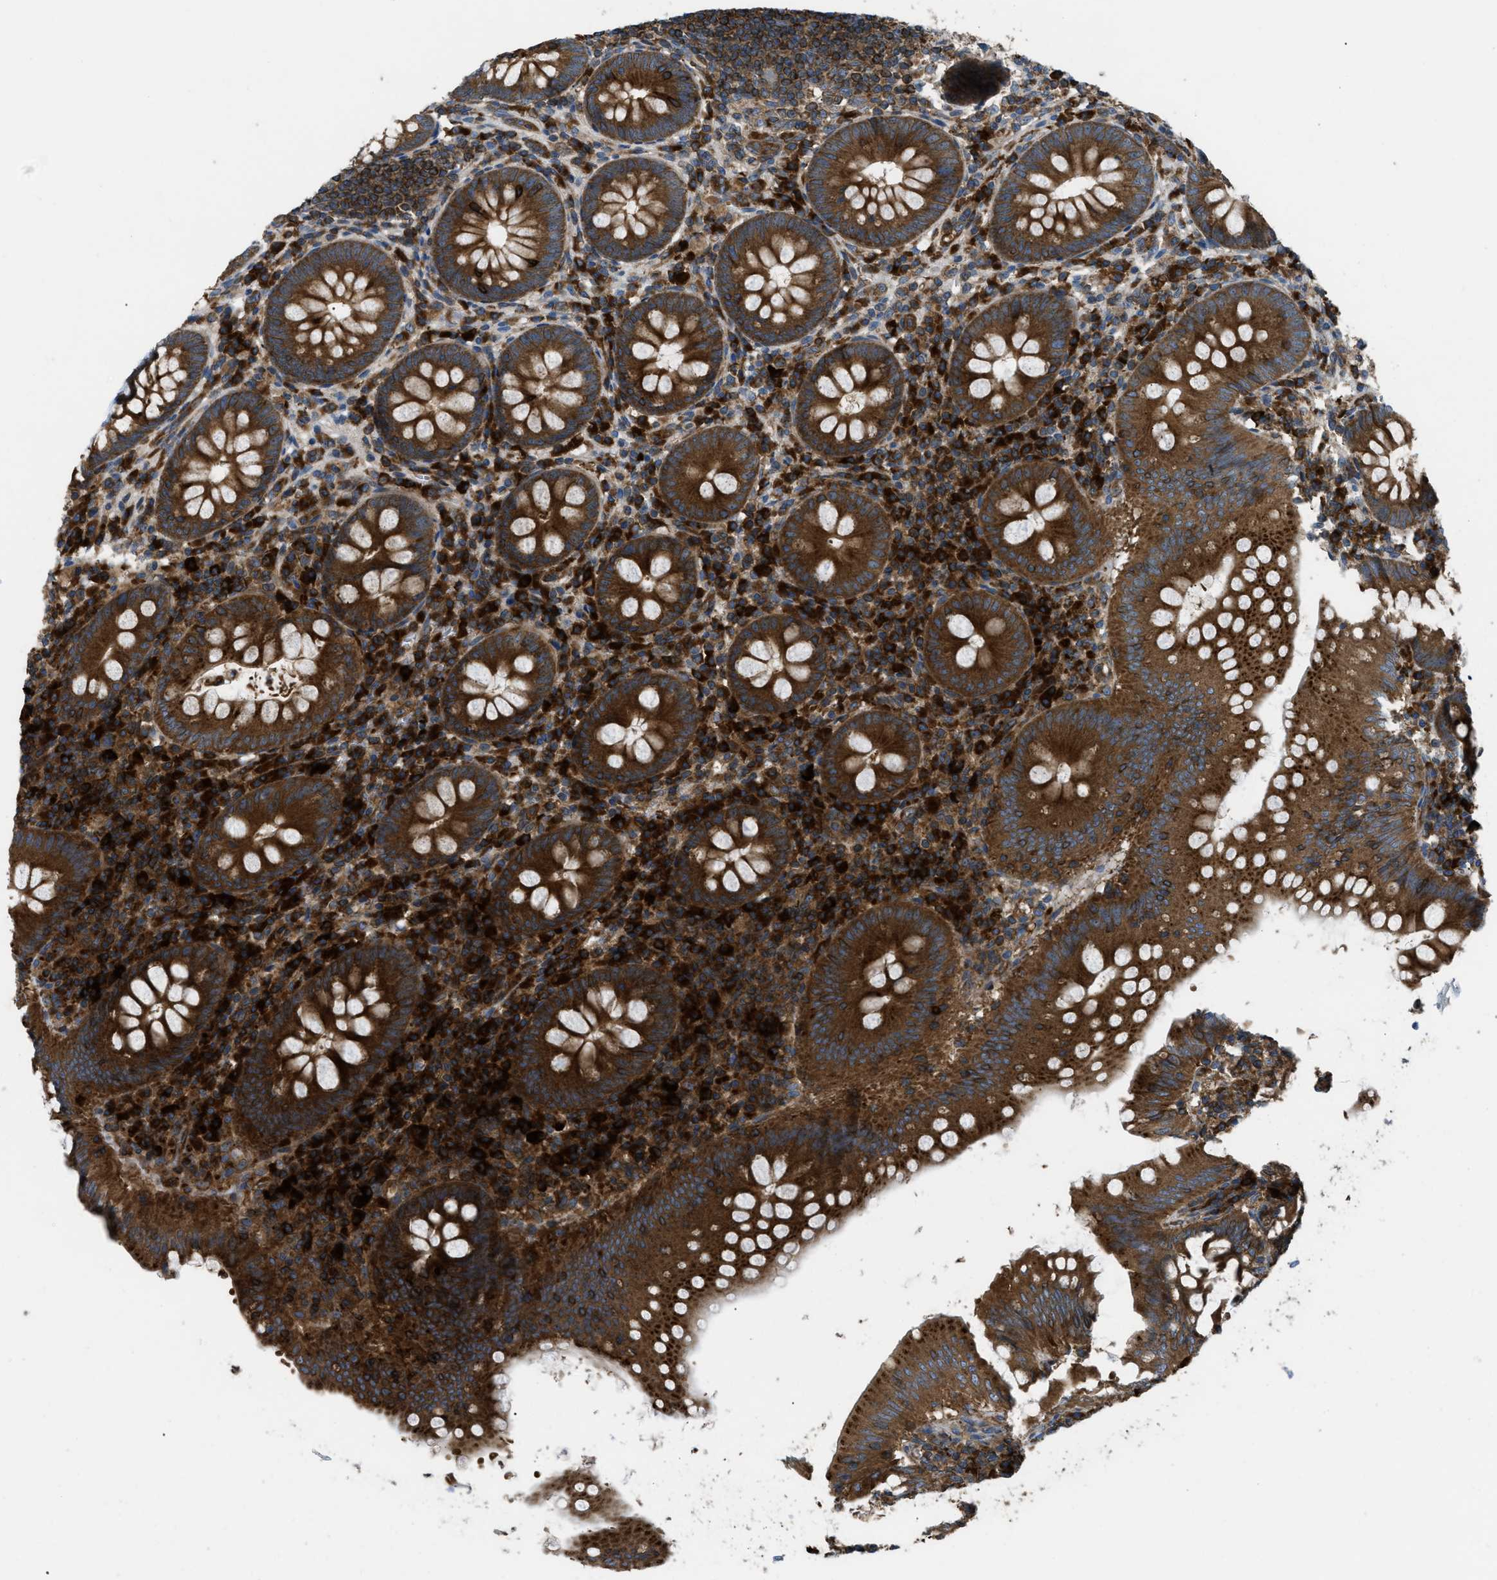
{"staining": {"intensity": "strong", "quantity": ">75%", "location": "cytoplasmic/membranous"}, "tissue": "appendix", "cell_type": "Glandular cells", "image_type": "normal", "snomed": [{"axis": "morphology", "description": "Normal tissue, NOS"}, {"axis": "topography", "description": "Appendix"}], "caption": "A high-resolution image shows immunohistochemistry staining of normal appendix, which shows strong cytoplasmic/membranous expression in about >75% of glandular cells.", "gene": "ATP2A3", "patient": {"sex": "male", "age": 56}}